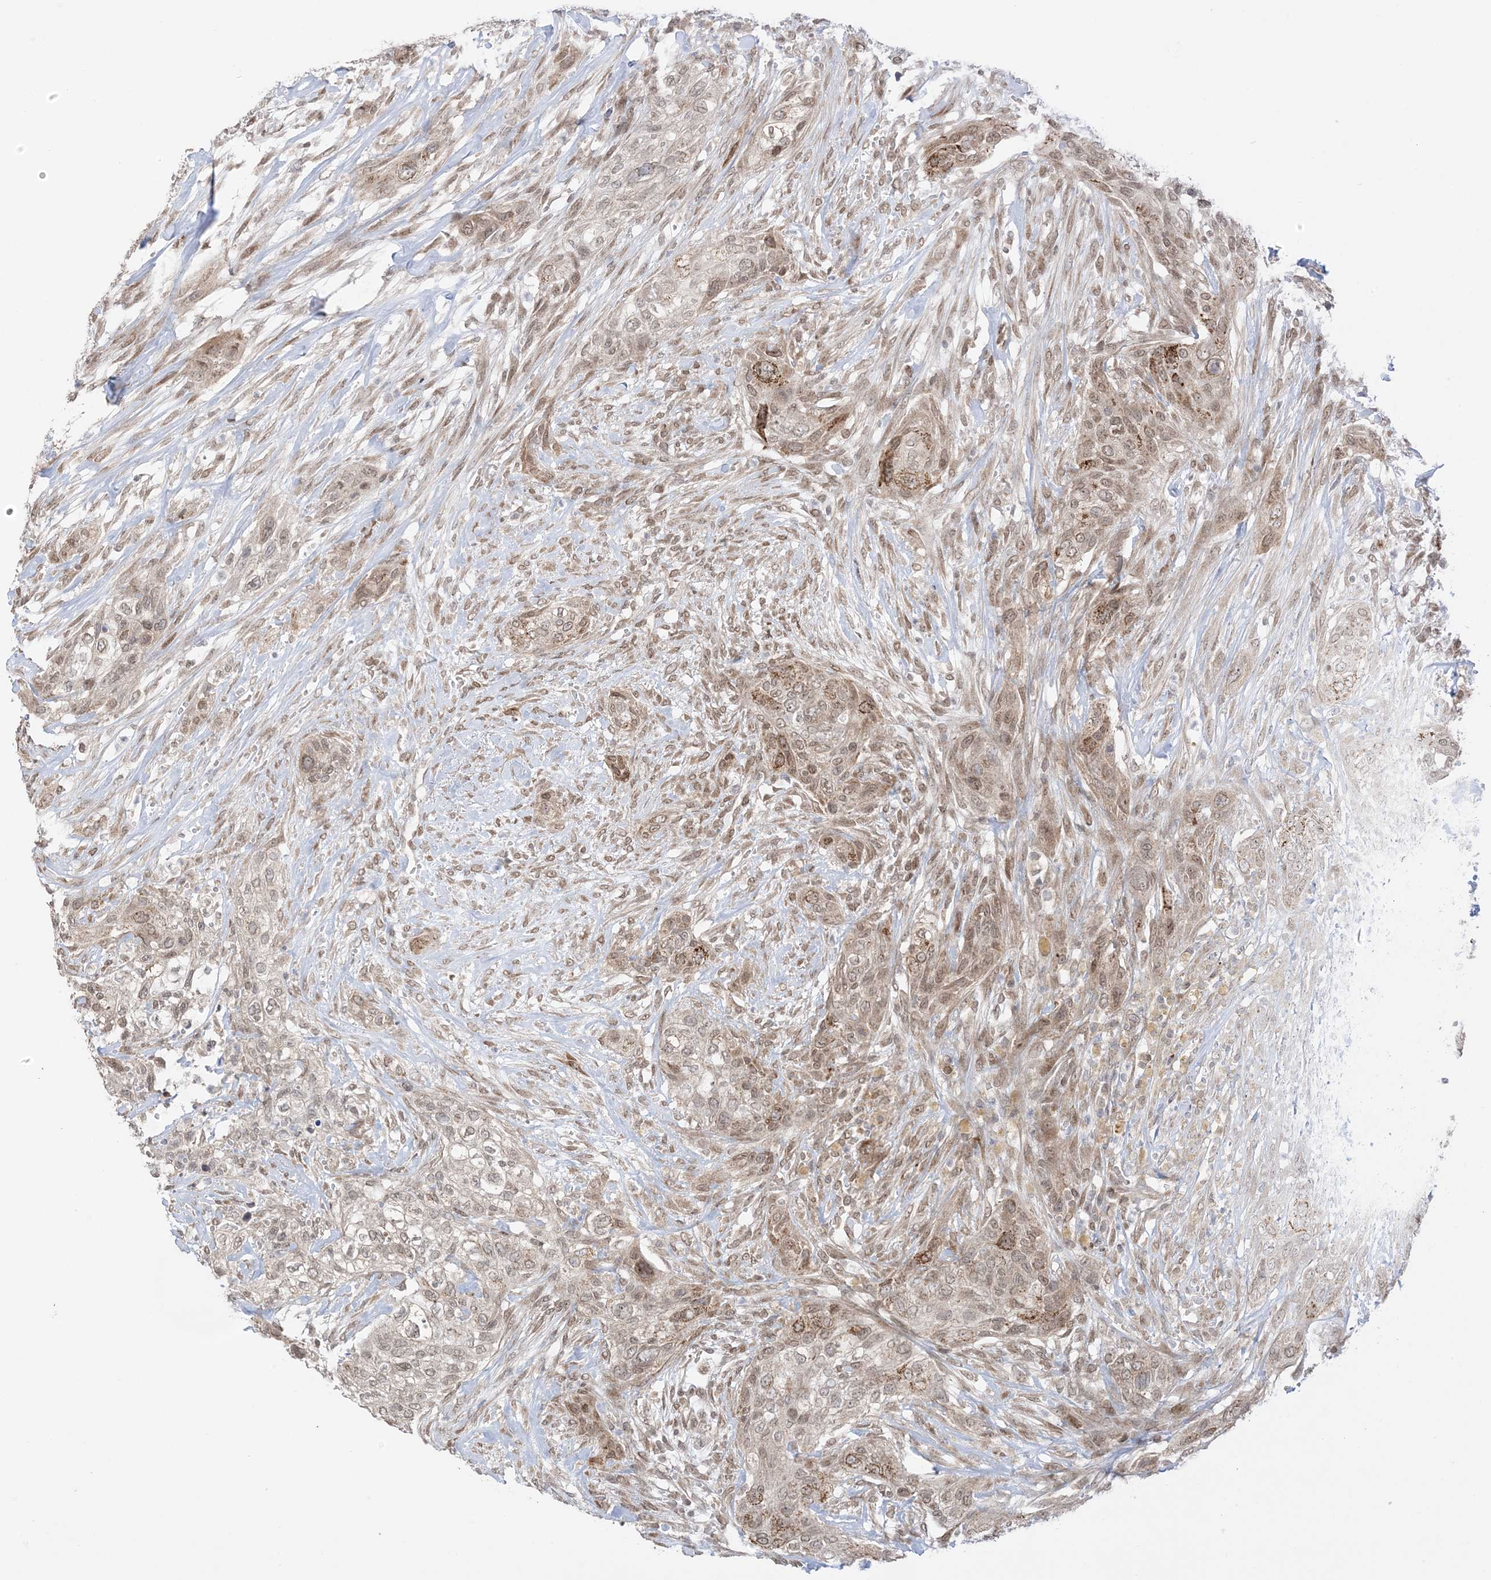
{"staining": {"intensity": "moderate", "quantity": "25%-75%", "location": "cytoplasmic/membranous,nuclear"}, "tissue": "urothelial cancer", "cell_type": "Tumor cells", "image_type": "cancer", "snomed": [{"axis": "morphology", "description": "Urothelial carcinoma, High grade"}, {"axis": "topography", "description": "Urinary bladder"}], "caption": "Urothelial carcinoma (high-grade) was stained to show a protein in brown. There is medium levels of moderate cytoplasmic/membranous and nuclear positivity in approximately 25%-75% of tumor cells.", "gene": "UBE2E2", "patient": {"sex": "male", "age": 35}}